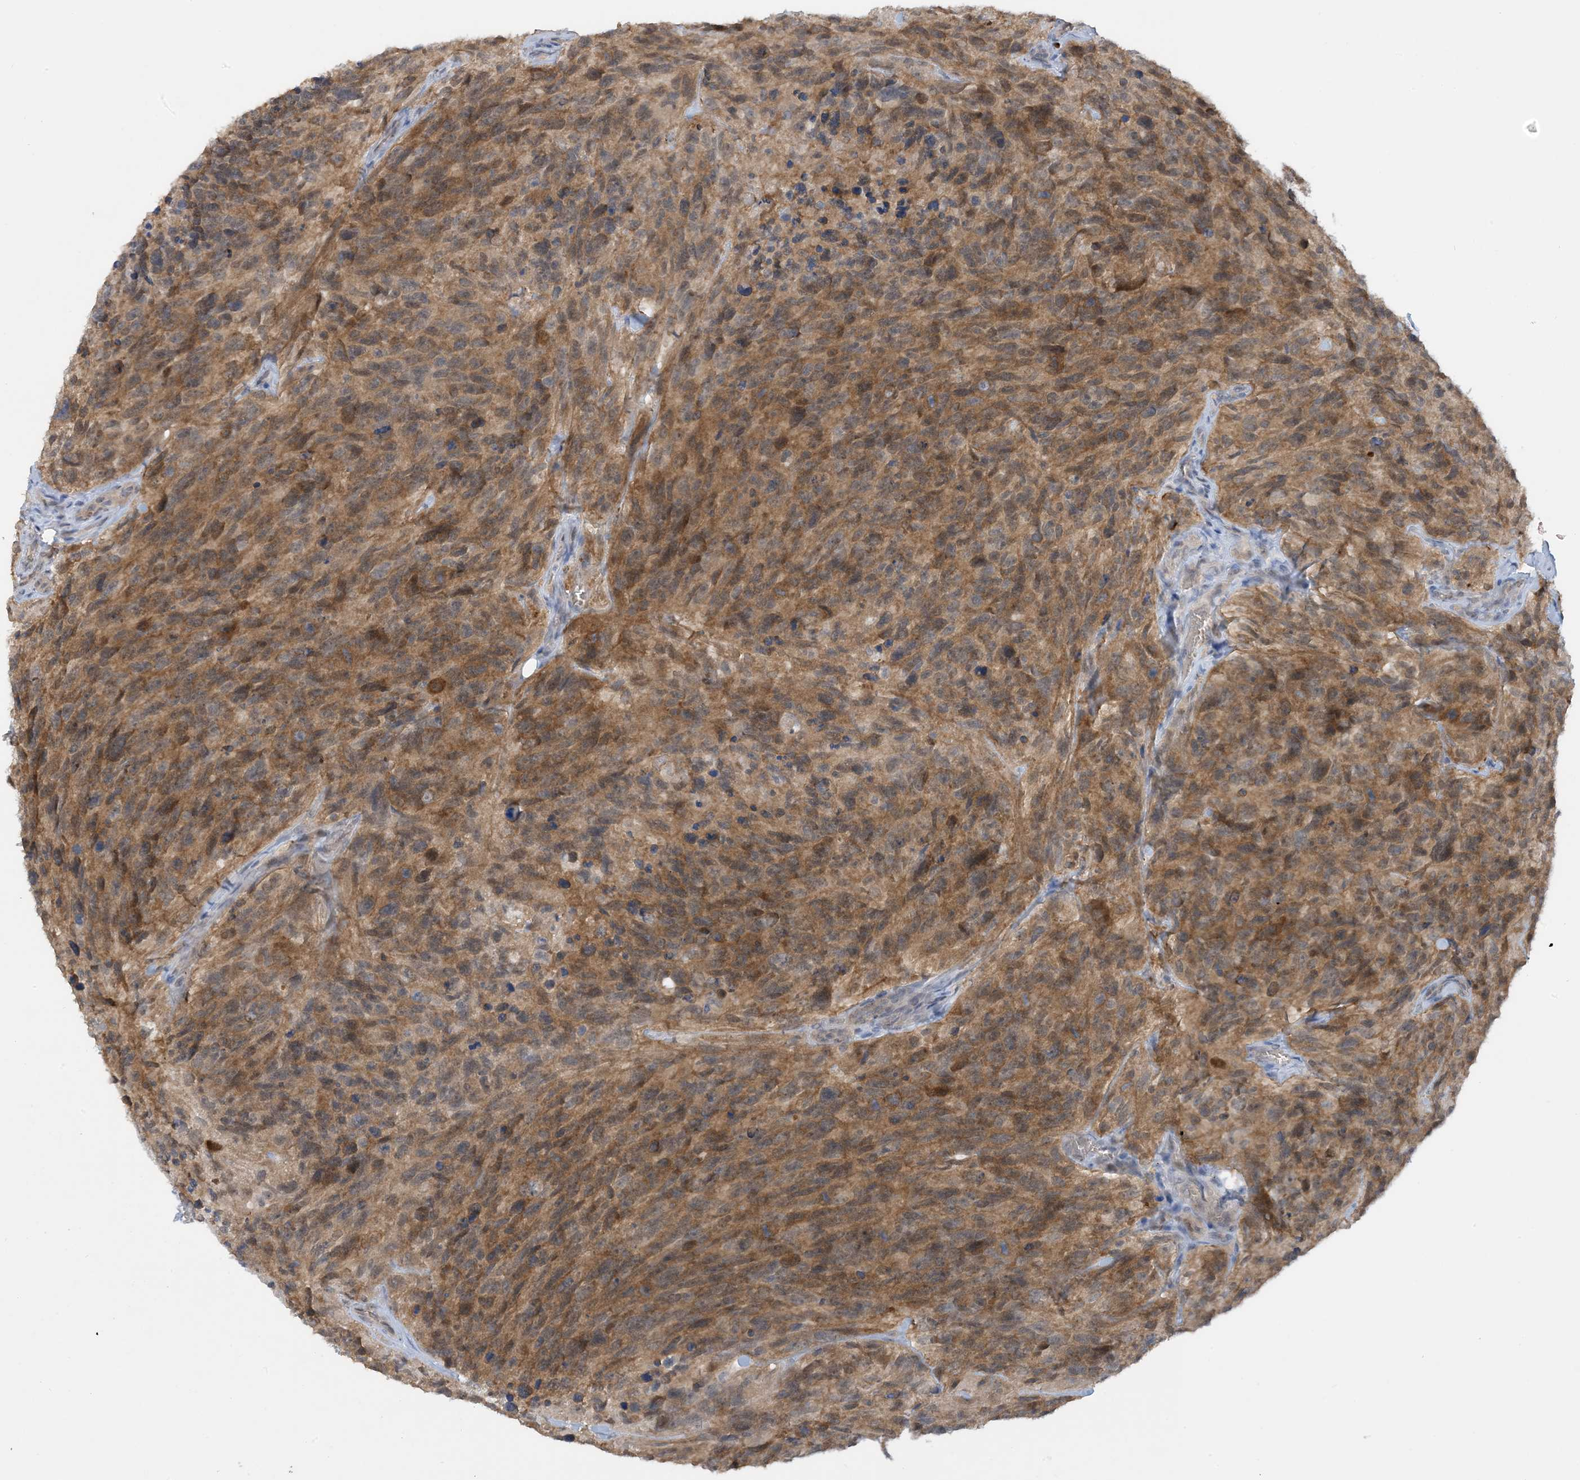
{"staining": {"intensity": "moderate", "quantity": ">75%", "location": "cytoplasmic/membranous,nuclear"}, "tissue": "glioma", "cell_type": "Tumor cells", "image_type": "cancer", "snomed": [{"axis": "morphology", "description": "Glioma, malignant, High grade"}, {"axis": "topography", "description": "Brain"}], "caption": "Malignant glioma (high-grade) tissue reveals moderate cytoplasmic/membranous and nuclear staining in about >75% of tumor cells", "gene": "UBE2E1", "patient": {"sex": "male", "age": 69}}